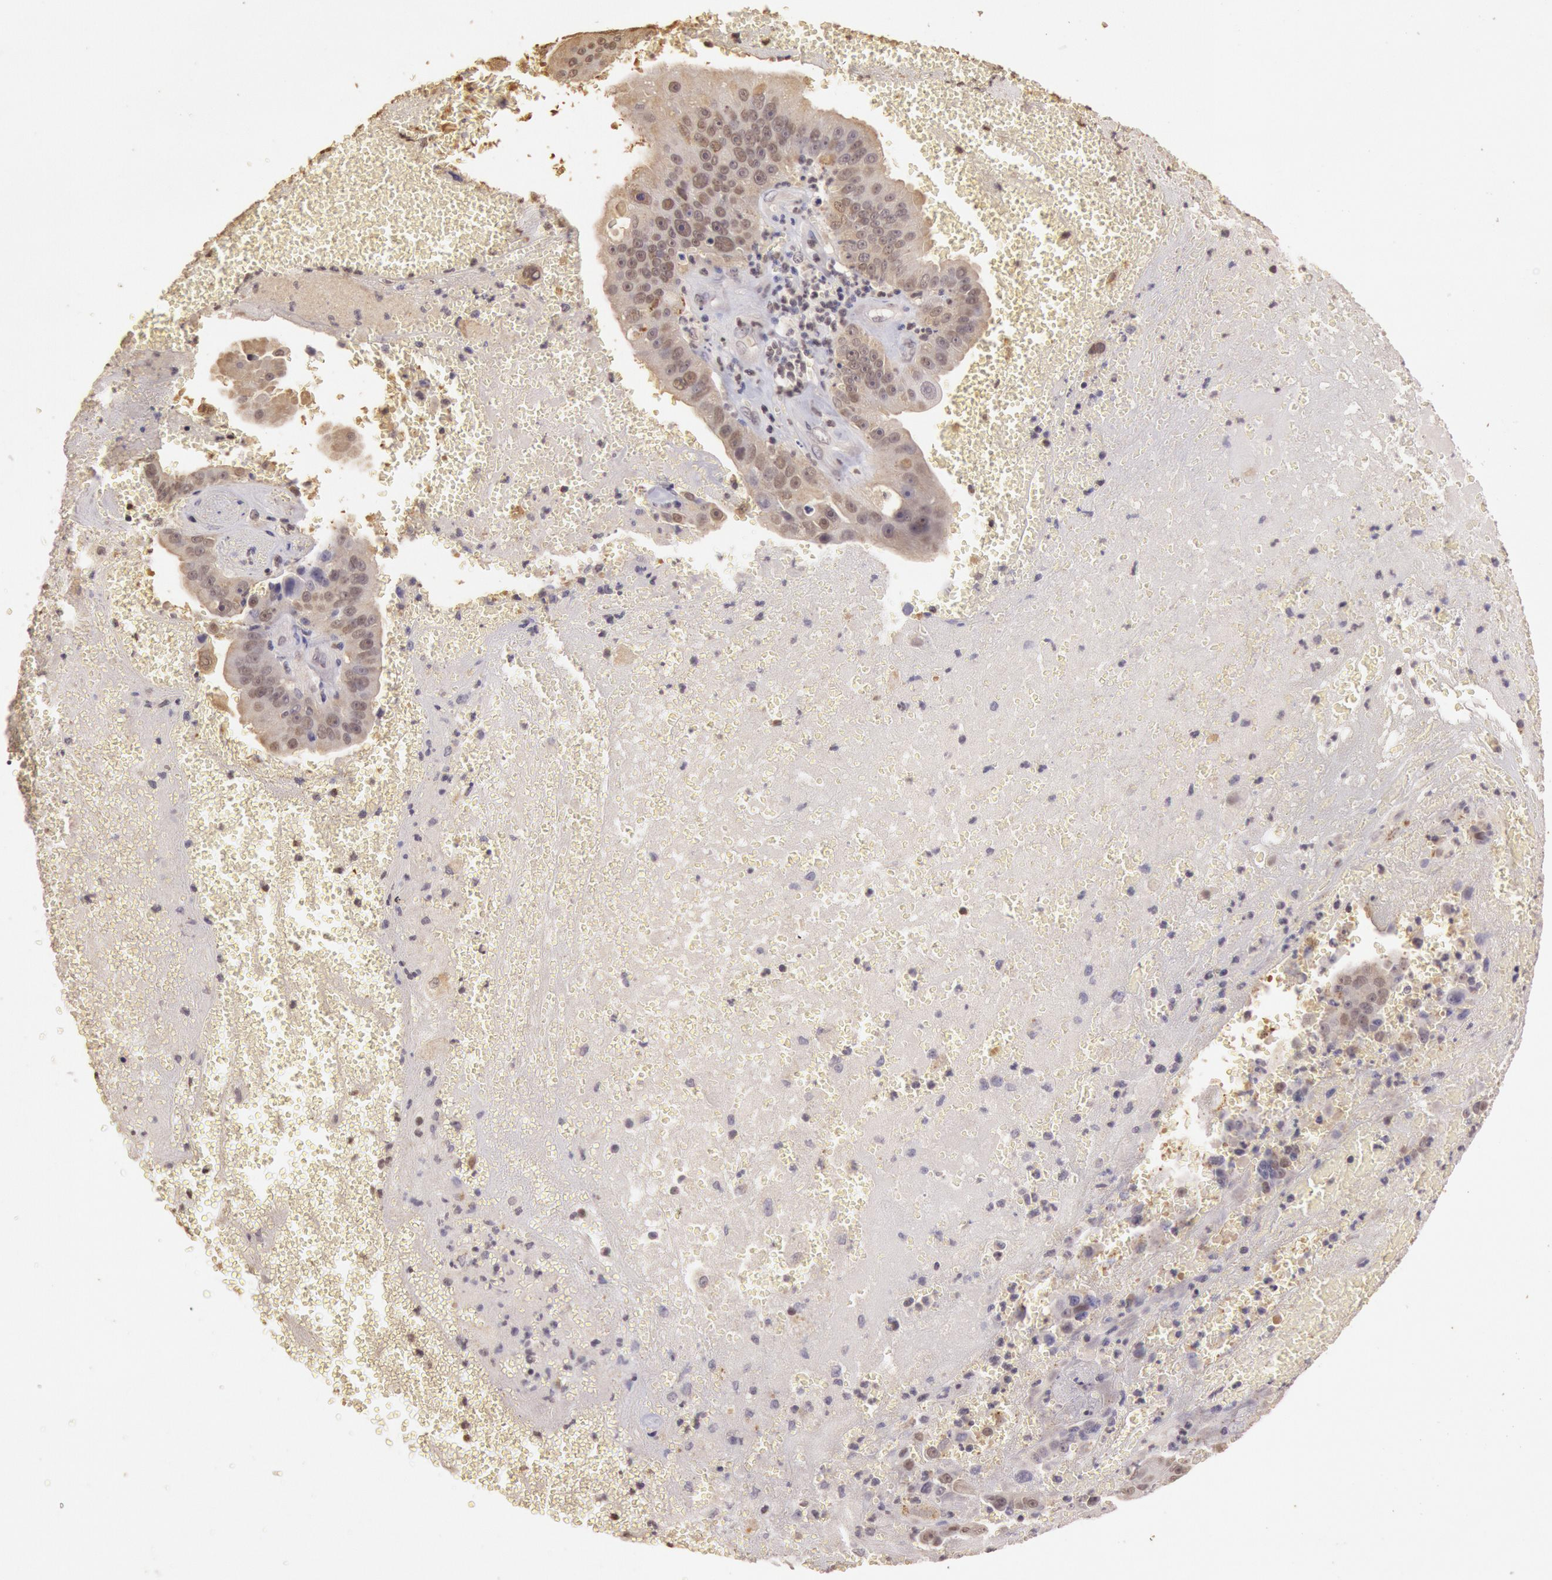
{"staining": {"intensity": "weak", "quantity": "25%-75%", "location": "cytoplasmic/membranous,nuclear"}, "tissue": "liver cancer", "cell_type": "Tumor cells", "image_type": "cancer", "snomed": [{"axis": "morphology", "description": "Cholangiocarcinoma"}, {"axis": "topography", "description": "Liver"}], "caption": "Immunohistochemical staining of human cholangiocarcinoma (liver) shows low levels of weak cytoplasmic/membranous and nuclear positivity in about 25%-75% of tumor cells.", "gene": "SOD1", "patient": {"sex": "female", "age": 79}}